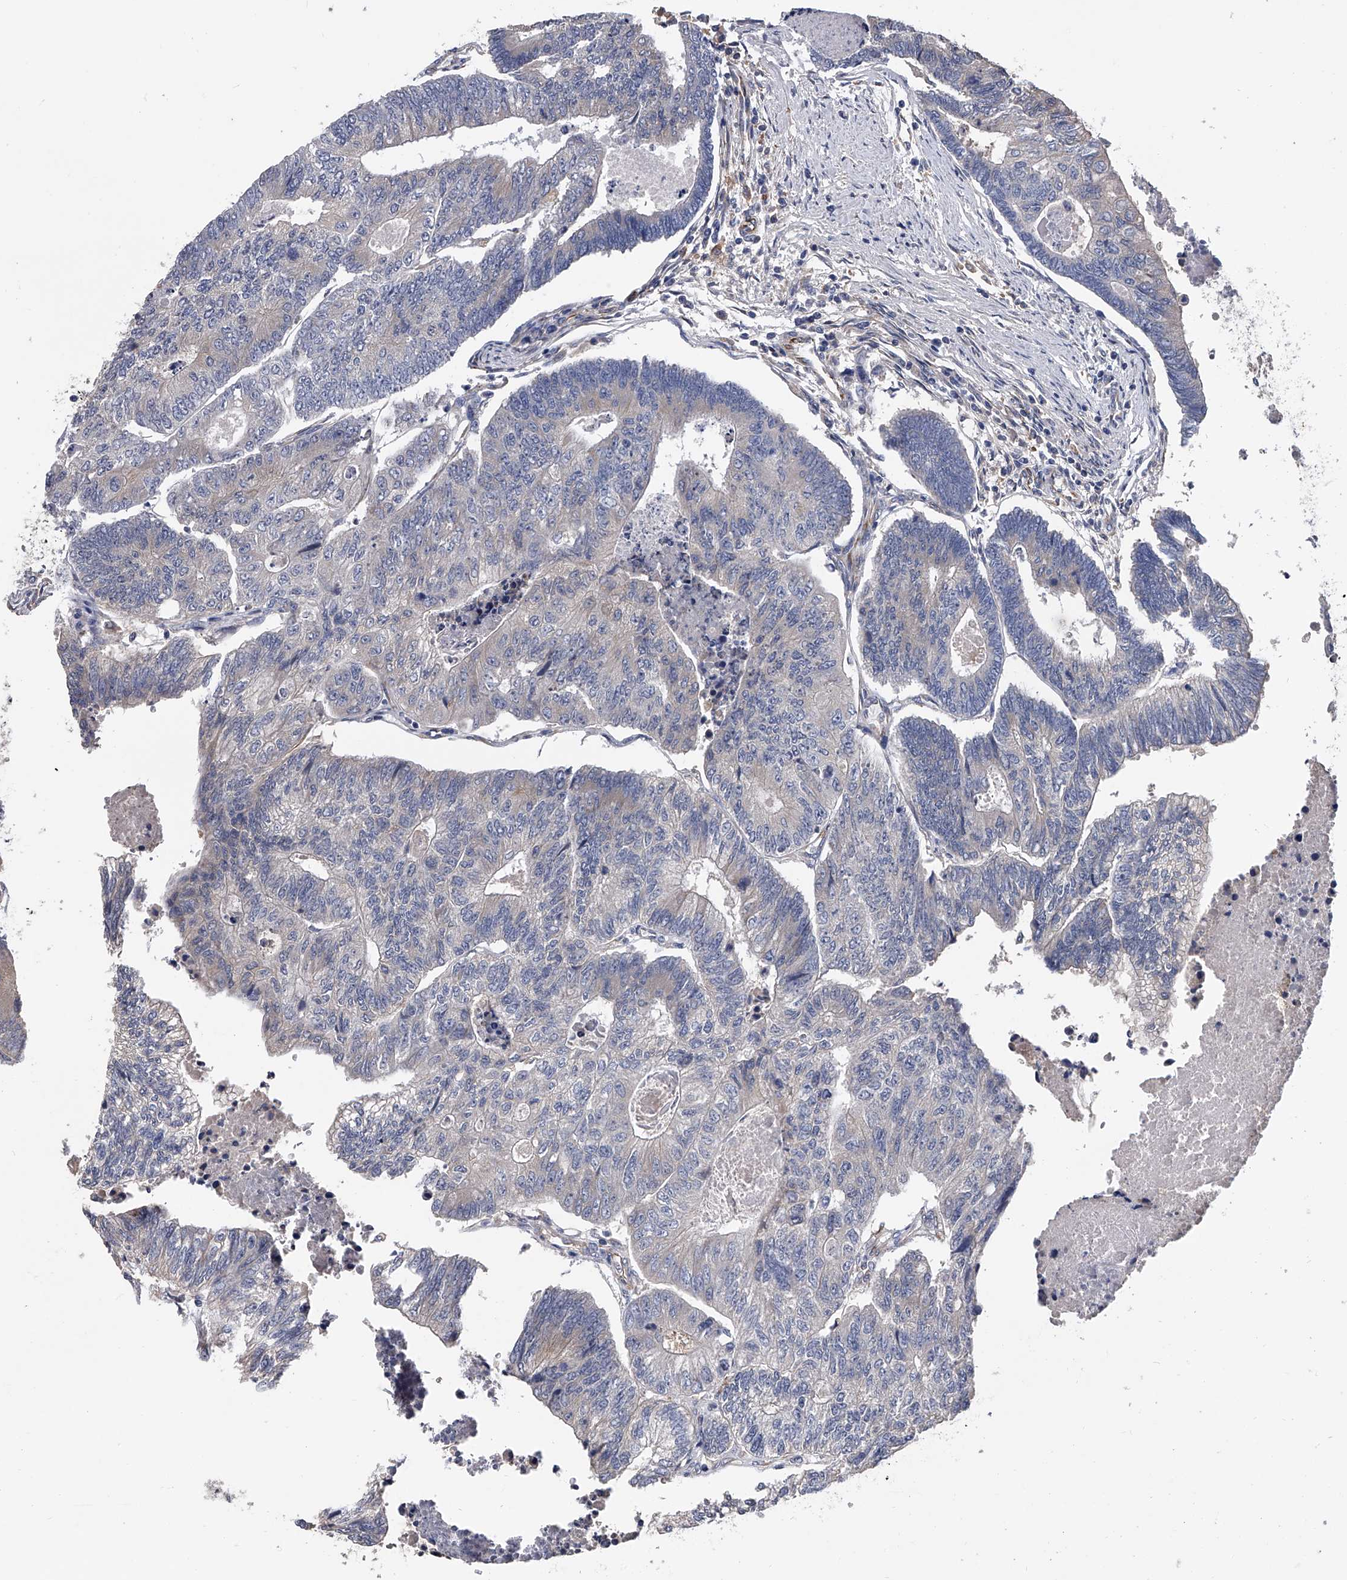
{"staining": {"intensity": "negative", "quantity": "none", "location": "none"}, "tissue": "colorectal cancer", "cell_type": "Tumor cells", "image_type": "cancer", "snomed": [{"axis": "morphology", "description": "Adenocarcinoma, NOS"}, {"axis": "topography", "description": "Colon"}], "caption": "Immunohistochemistry (IHC) of human colorectal cancer (adenocarcinoma) reveals no positivity in tumor cells.", "gene": "EFCAB7", "patient": {"sex": "female", "age": 67}}